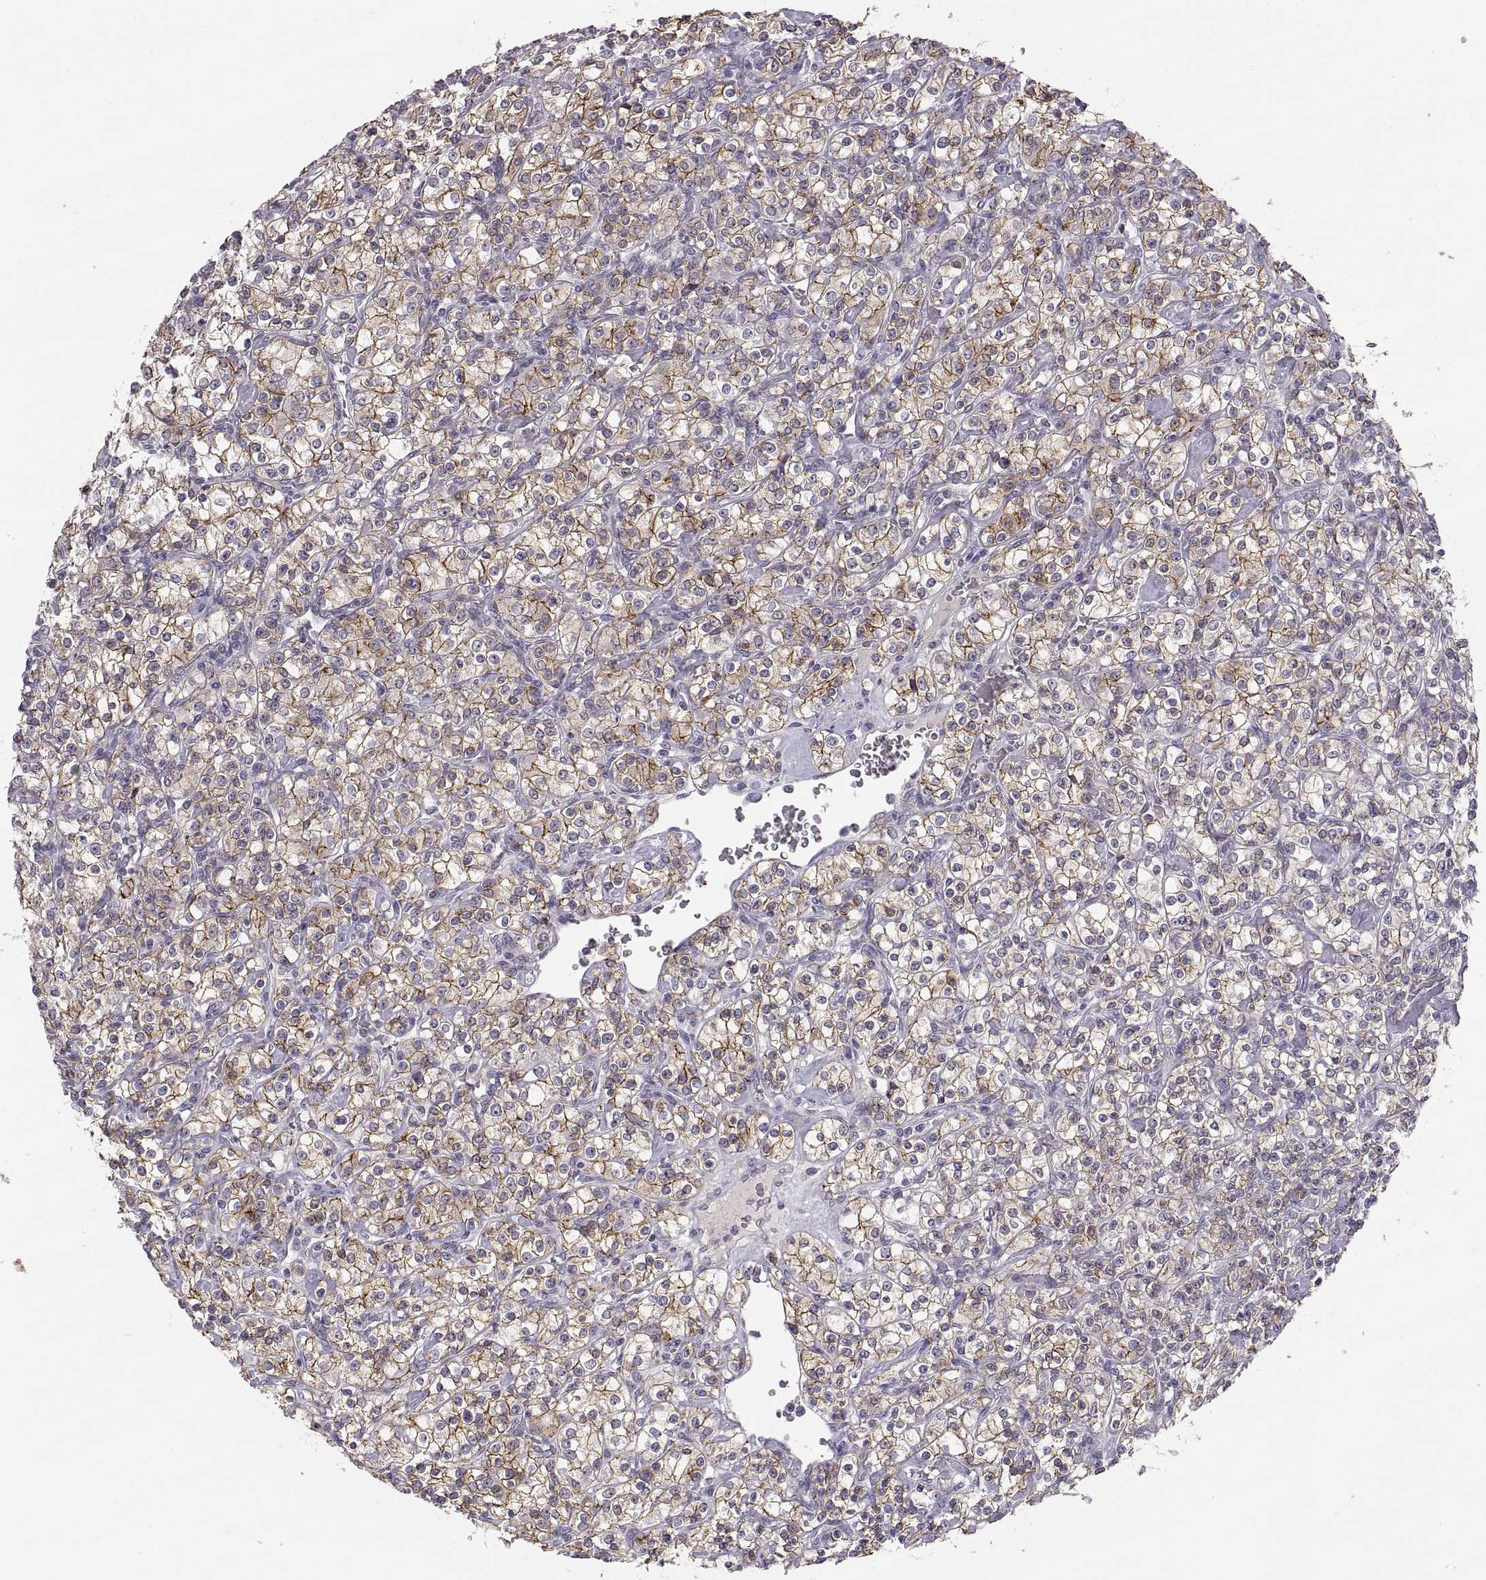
{"staining": {"intensity": "strong", "quantity": ">75%", "location": "cytoplasmic/membranous"}, "tissue": "renal cancer", "cell_type": "Tumor cells", "image_type": "cancer", "snomed": [{"axis": "morphology", "description": "Adenocarcinoma, NOS"}, {"axis": "topography", "description": "Kidney"}], "caption": "Renal cancer (adenocarcinoma) was stained to show a protein in brown. There is high levels of strong cytoplasmic/membranous expression in about >75% of tumor cells. The staining is performed using DAB brown chromogen to label protein expression. The nuclei are counter-stained blue using hematoxylin.", "gene": "CDH2", "patient": {"sex": "male", "age": 77}}